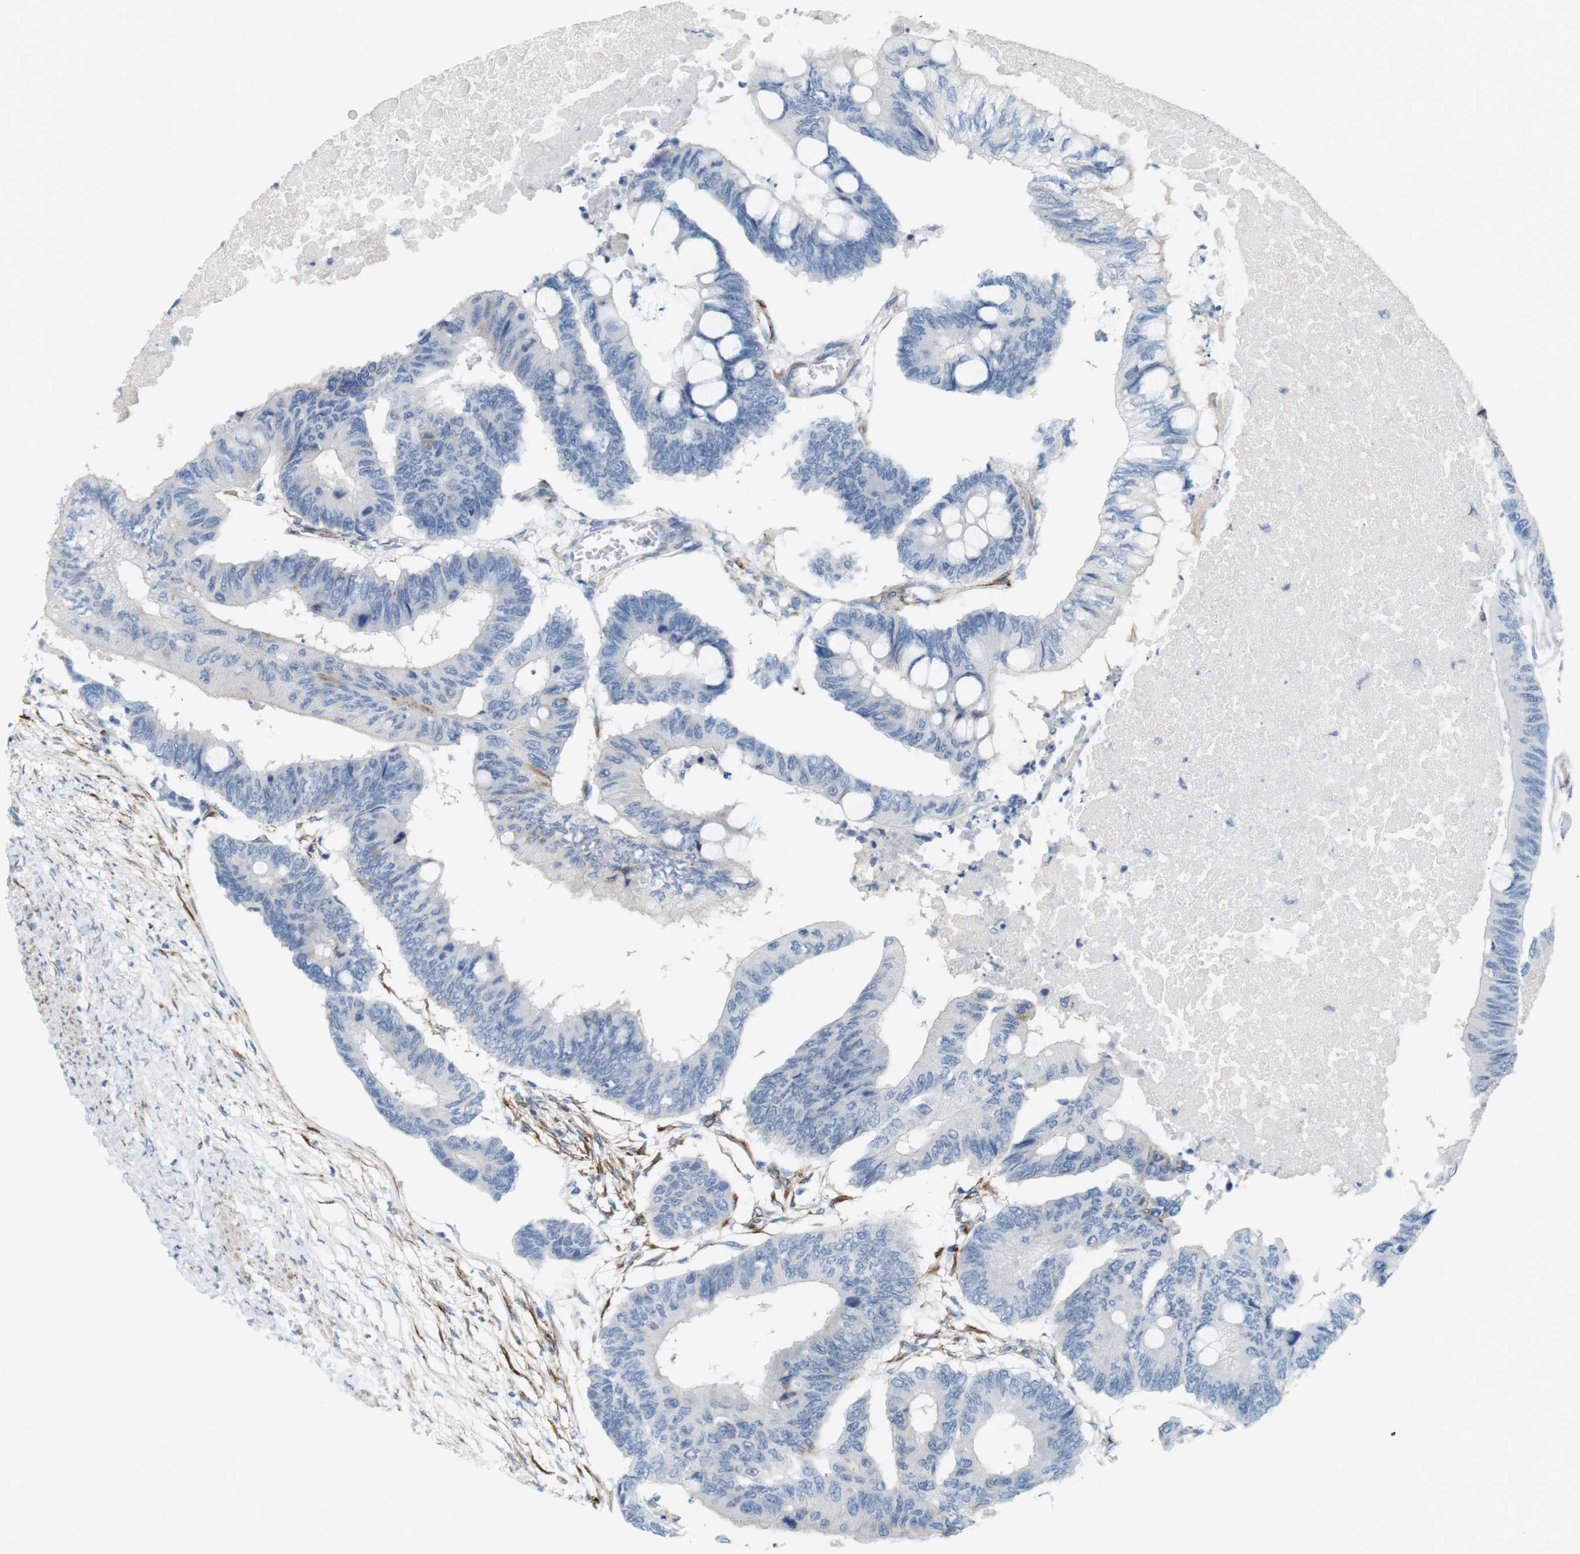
{"staining": {"intensity": "negative", "quantity": "none", "location": "none"}, "tissue": "colorectal cancer", "cell_type": "Tumor cells", "image_type": "cancer", "snomed": [{"axis": "morphology", "description": "Normal tissue, NOS"}, {"axis": "morphology", "description": "Adenocarcinoma, NOS"}, {"axis": "topography", "description": "Rectum"}, {"axis": "topography", "description": "Peripheral nerve tissue"}], "caption": "DAB (3,3'-diaminobenzidine) immunohistochemical staining of adenocarcinoma (colorectal) displays no significant staining in tumor cells.", "gene": "MYH9", "patient": {"sex": "male", "age": 92}}